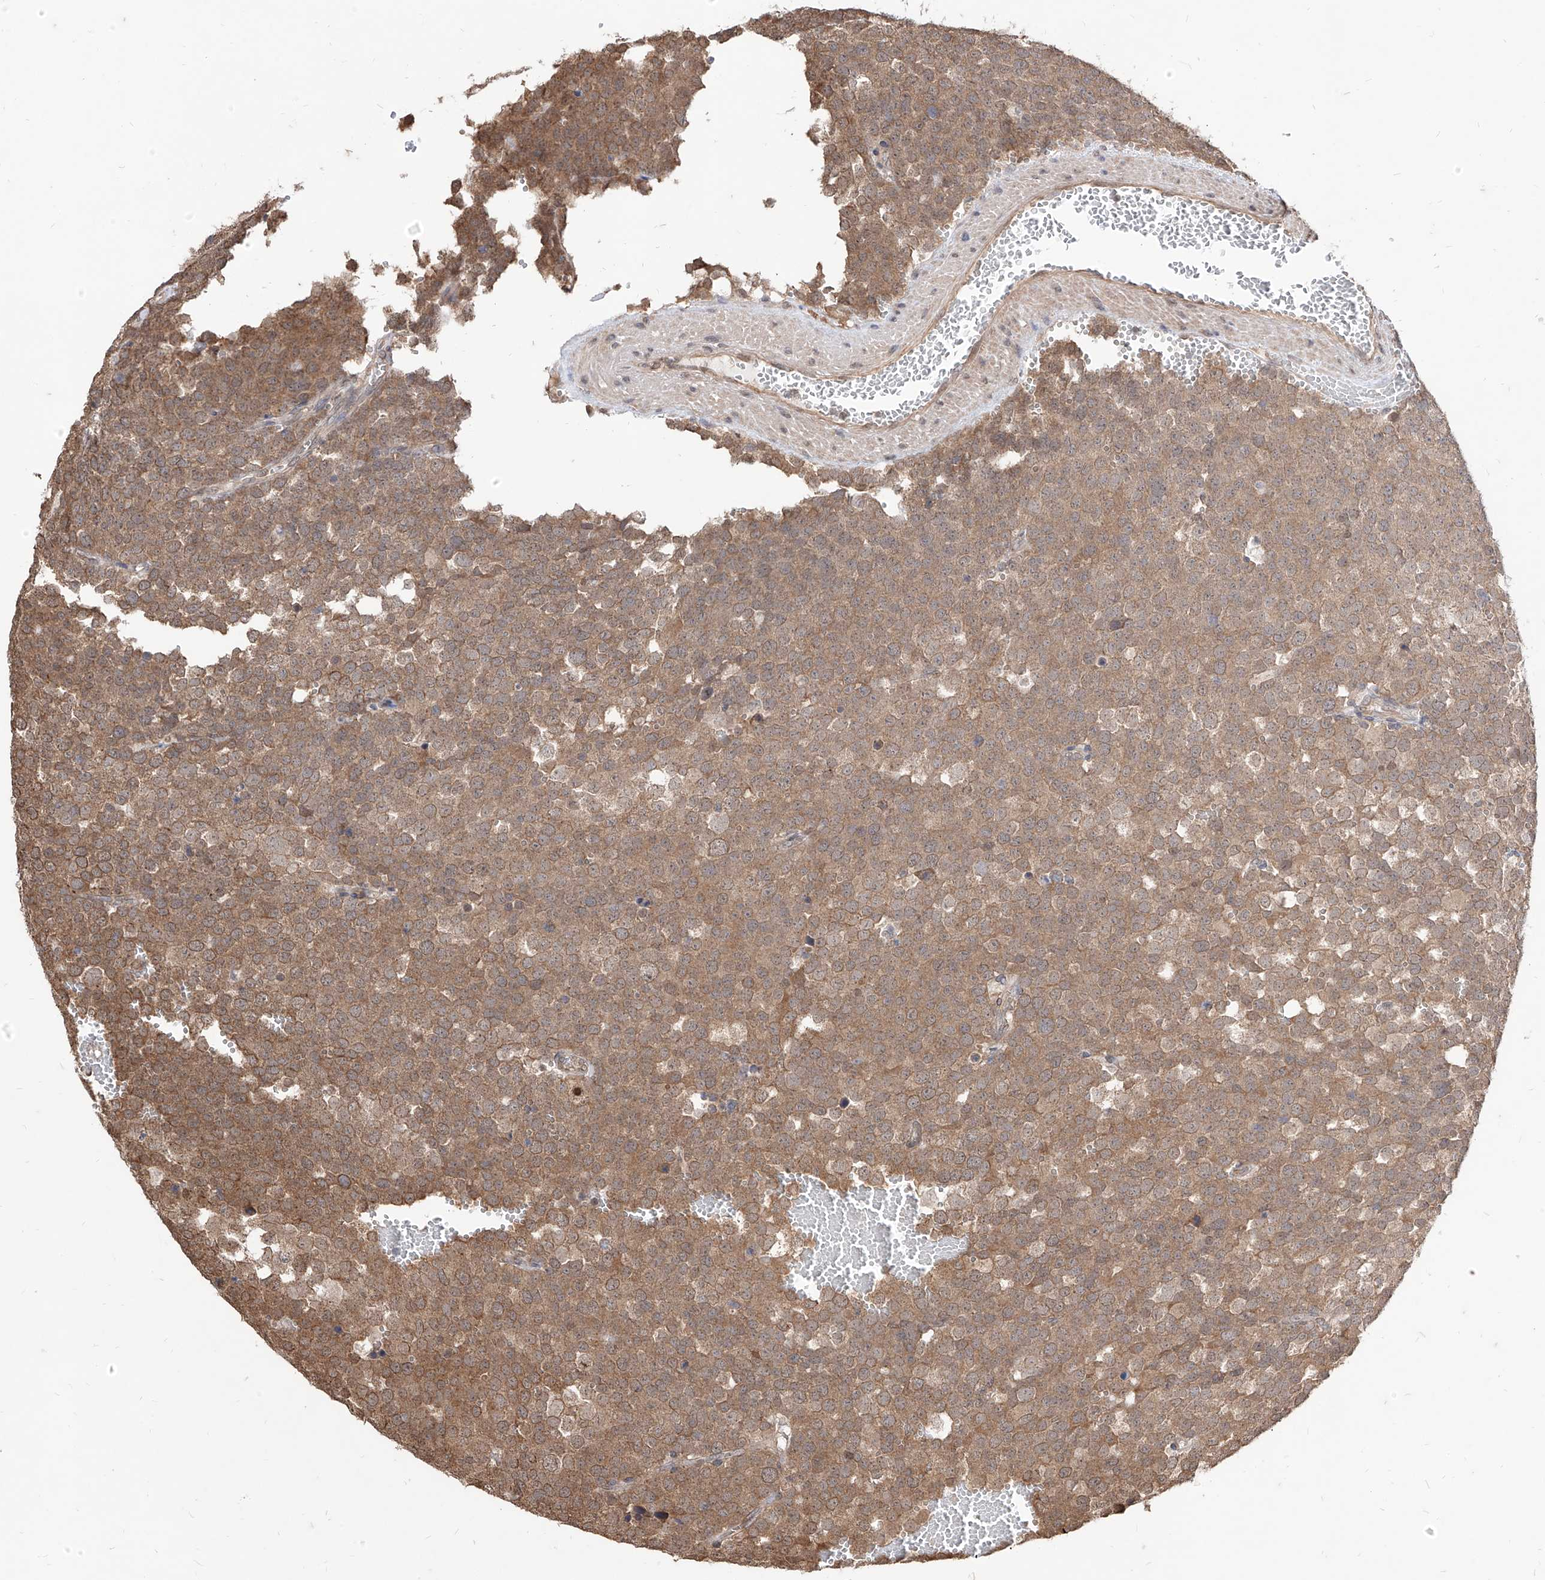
{"staining": {"intensity": "moderate", "quantity": ">75%", "location": "cytoplasmic/membranous"}, "tissue": "testis cancer", "cell_type": "Tumor cells", "image_type": "cancer", "snomed": [{"axis": "morphology", "description": "Seminoma, NOS"}, {"axis": "topography", "description": "Testis"}], "caption": "A high-resolution photomicrograph shows immunohistochemistry staining of testis cancer, which exhibits moderate cytoplasmic/membranous positivity in about >75% of tumor cells.", "gene": "C8orf82", "patient": {"sex": "male", "age": 71}}